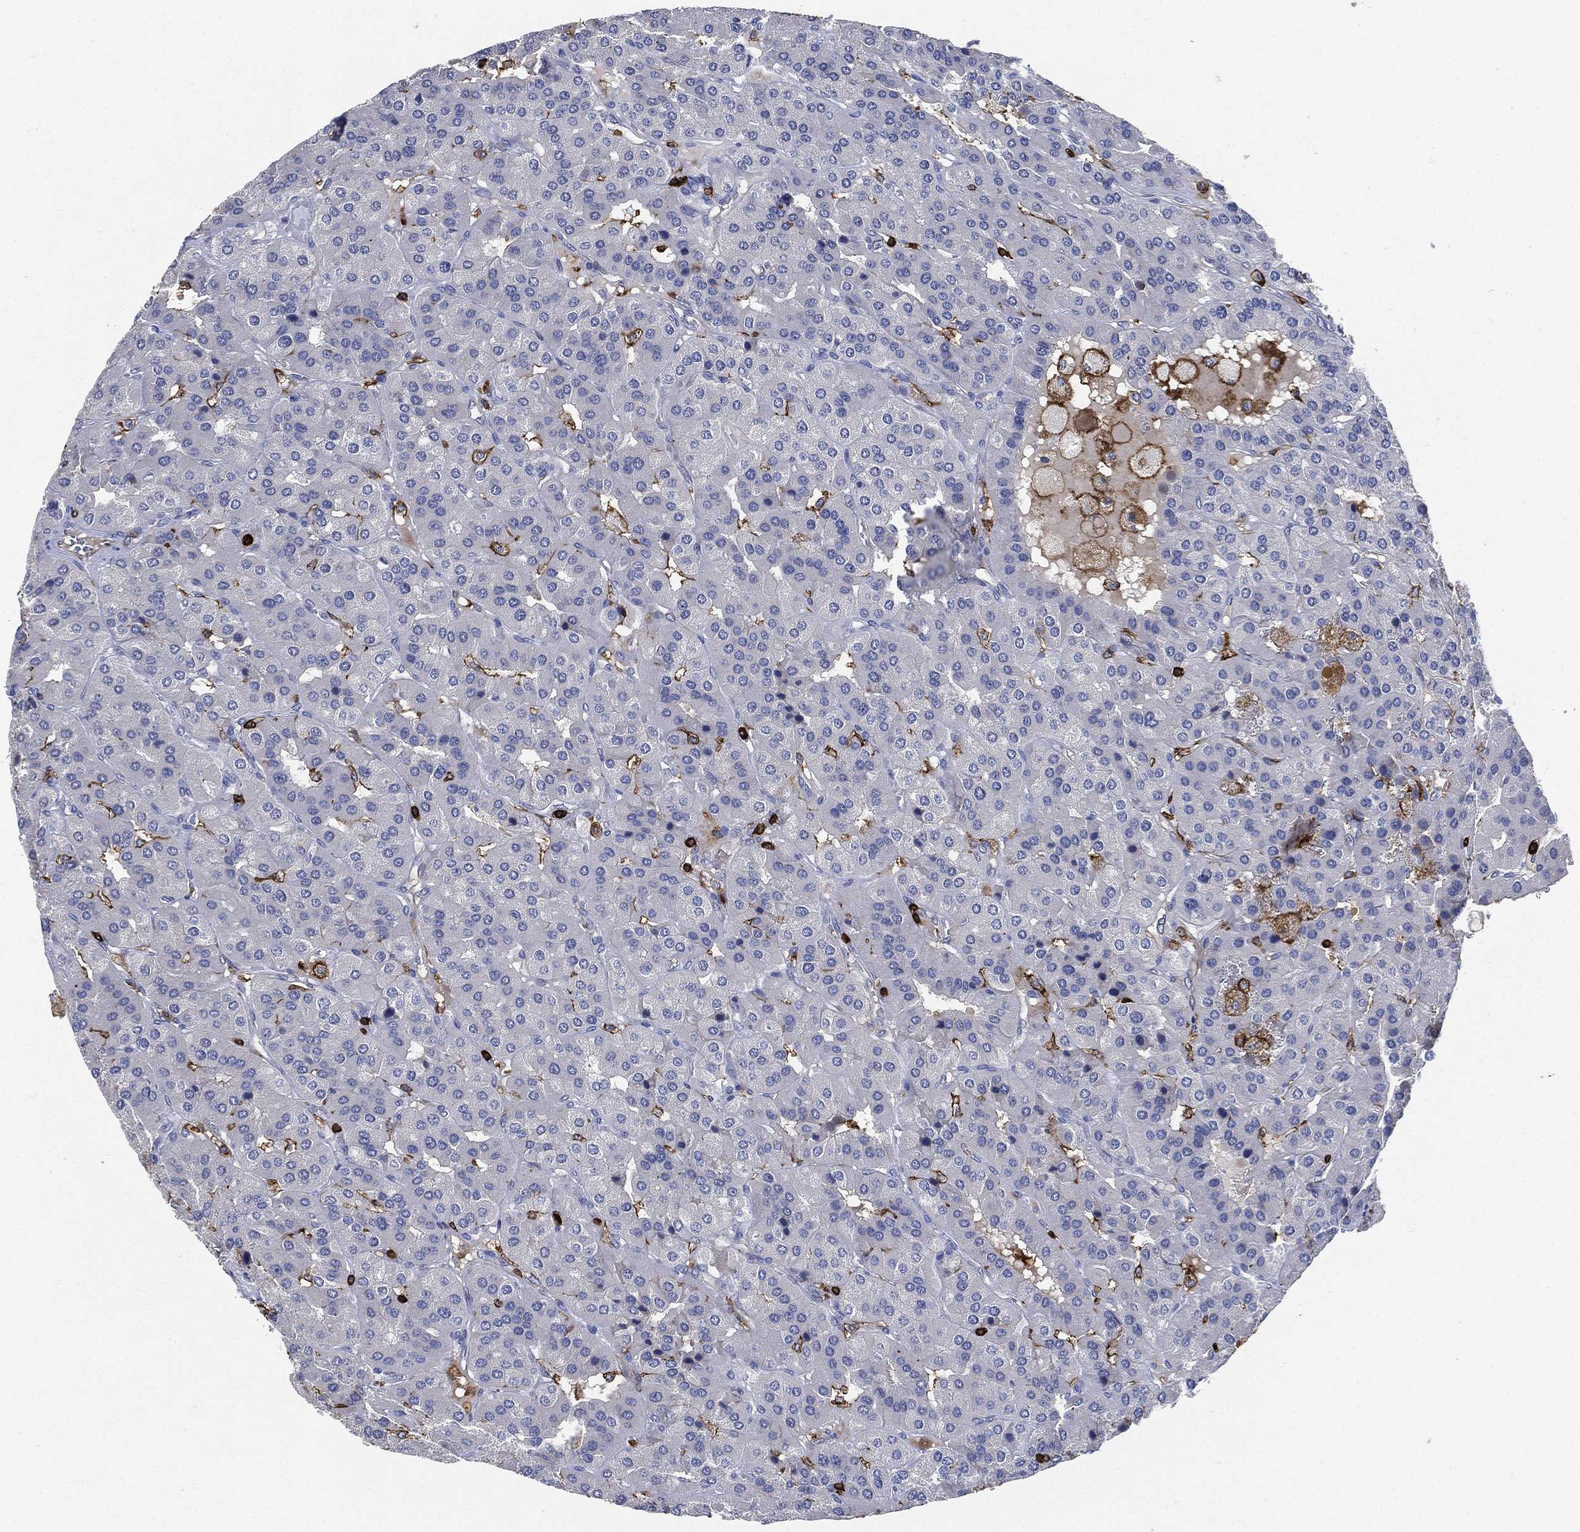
{"staining": {"intensity": "negative", "quantity": "none", "location": "none"}, "tissue": "parathyroid gland", "cell_type": "Glandular cells", "image_type": "normal", "snomed": [{"axis": "morphology", "description": "Normal tissue, NOS"}, {"axis": "morphology", "description": "Adenoma, NOS"}, {"axis": "topography", "description": "Parathyroid gland"}], "caption": "The photomicrograph demonstrates no staining of glandular cells in normal parathyroid gland. (Brightfield microscopy of DAB IHC at high magnification).", "gene": "PTPRC", "patient": {"sex": "female", "age": 86}}